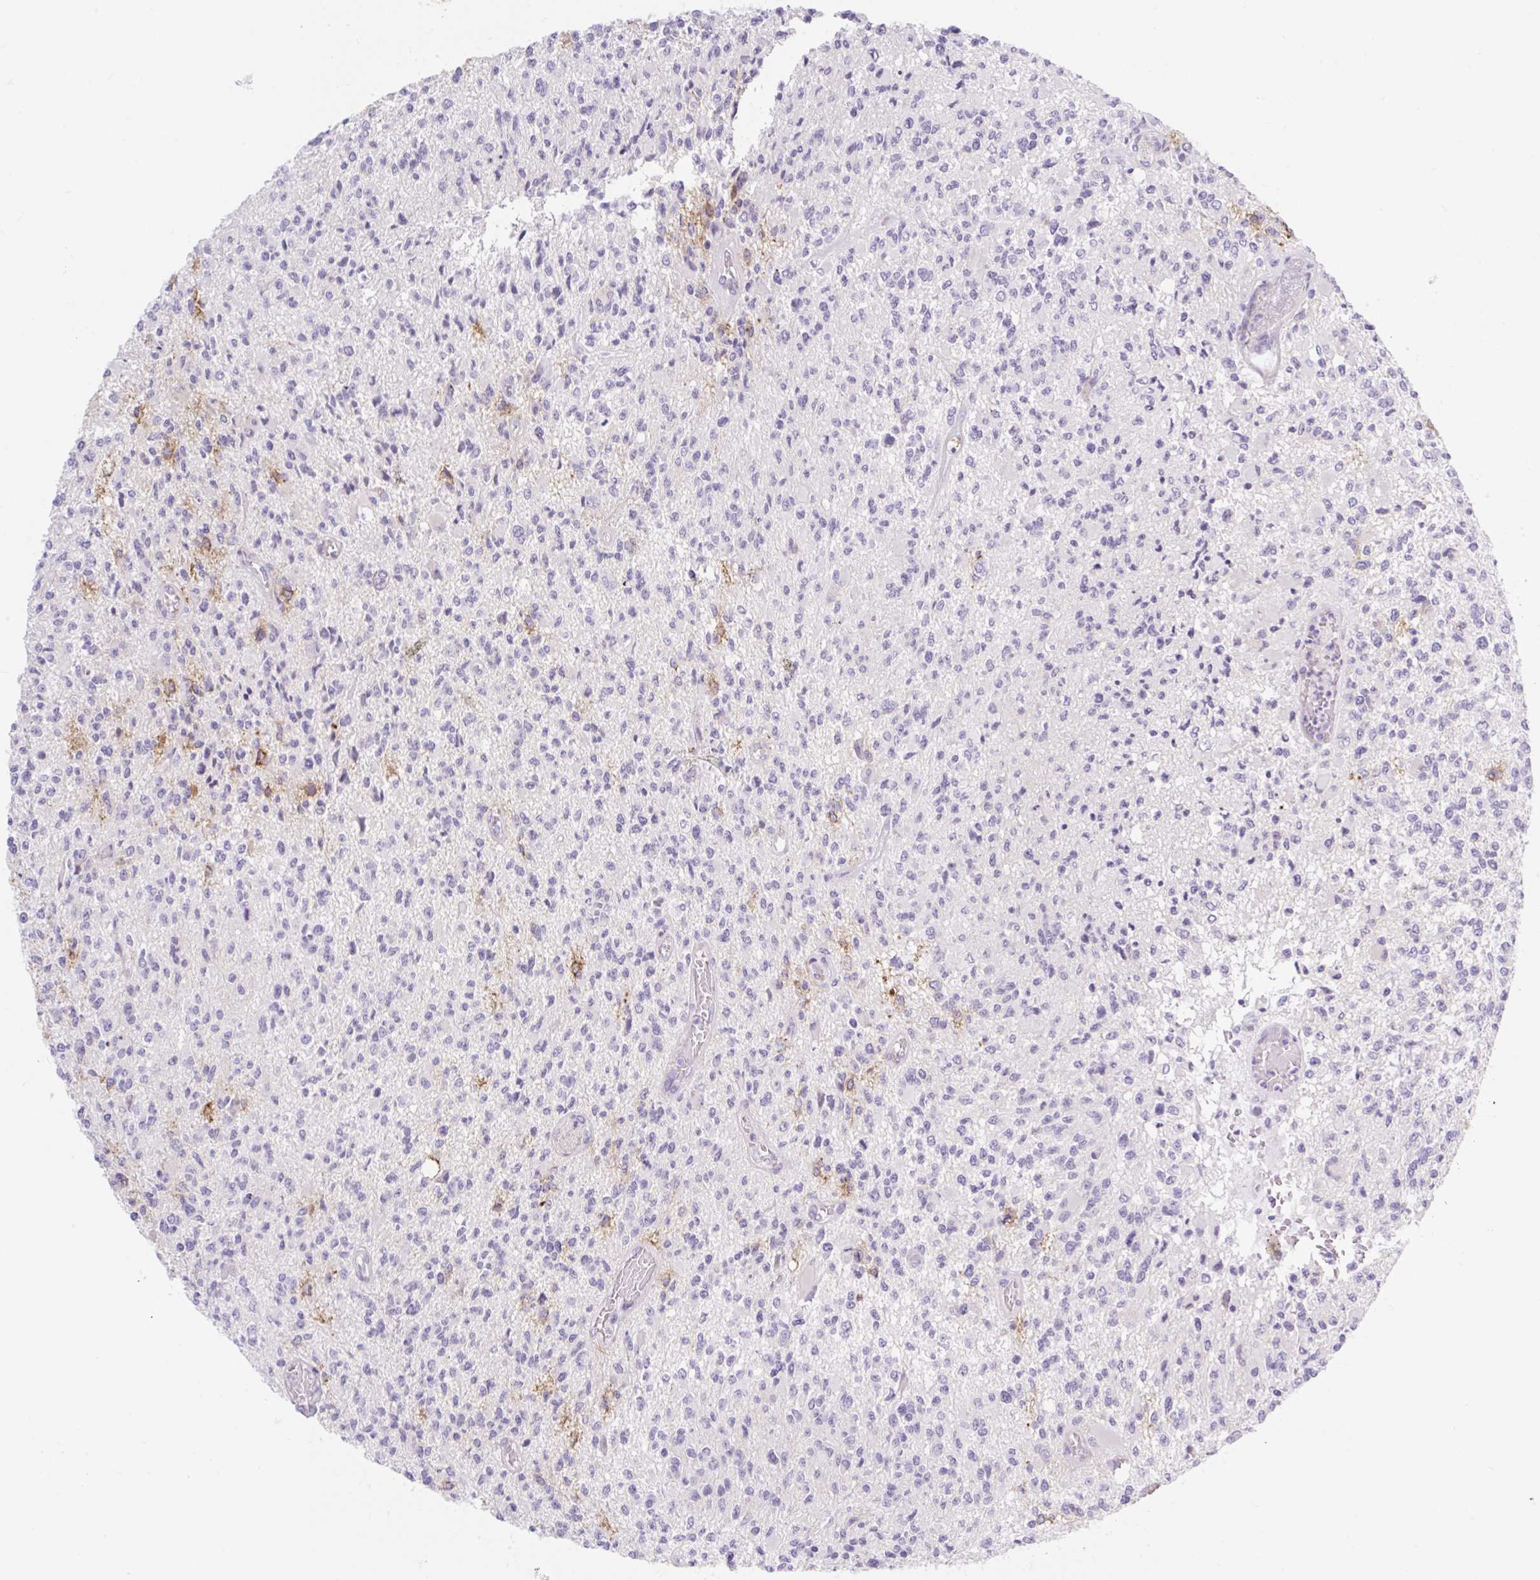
{"staining": {"intensity": "negative", "quantity": "none", "location": "none"}, "tissue": "glioma", "cell_type": "Tumor cells", "image_type": "cancer", "snomed": [{"axis": "morphology", "description": "Glioma, malignant, High grade"}, {"axis": "topography", "description": "Brain"}], "caption": "Malignant high-grade glioma stained for a protein using immunohistochemistry demonstrates no positivity tumor cells.", "gene": "BCAS1", "patient": {"sex": "female", "age": 63}}